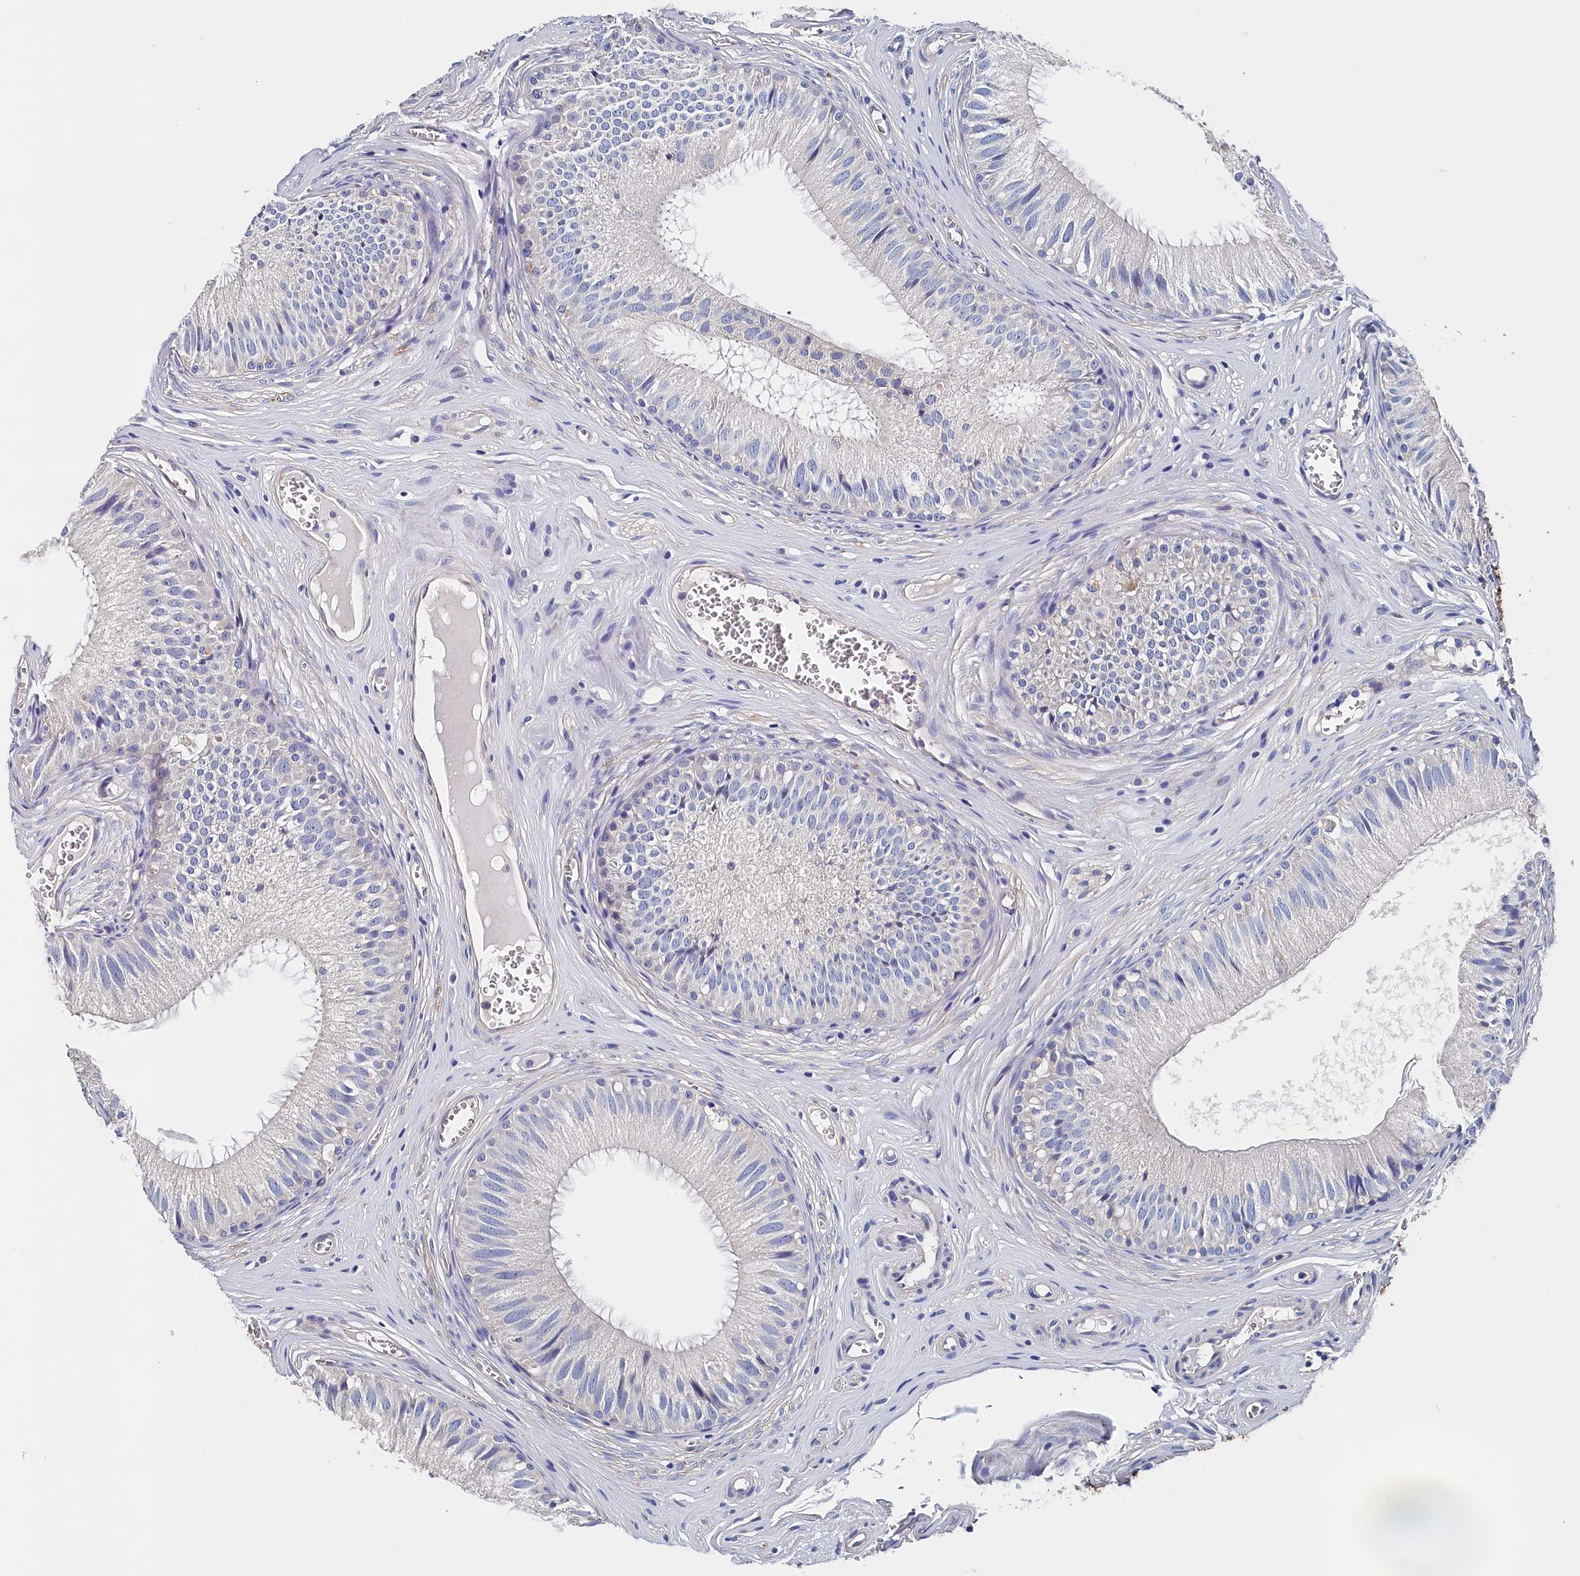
{"staining": {"intensity": "negative", "quantity": "none", "location": "none"}, "tissue": "epididymis", "cell_type": "Glandular cells", "image_type": "normal", "snomed": [{"axis": "morphology", "description": "Normal tissue, NOS"}, {"axis": "topography", "description": "Epididymis"}], "caption": "IHC image of unremarkable human epididymis stained for a protein (brown), which reveals no positivity in glandular cells. (DAB IHC, high magnification).", "gene": "BHMT", "patient": {"sex": "male", "age": 36}}